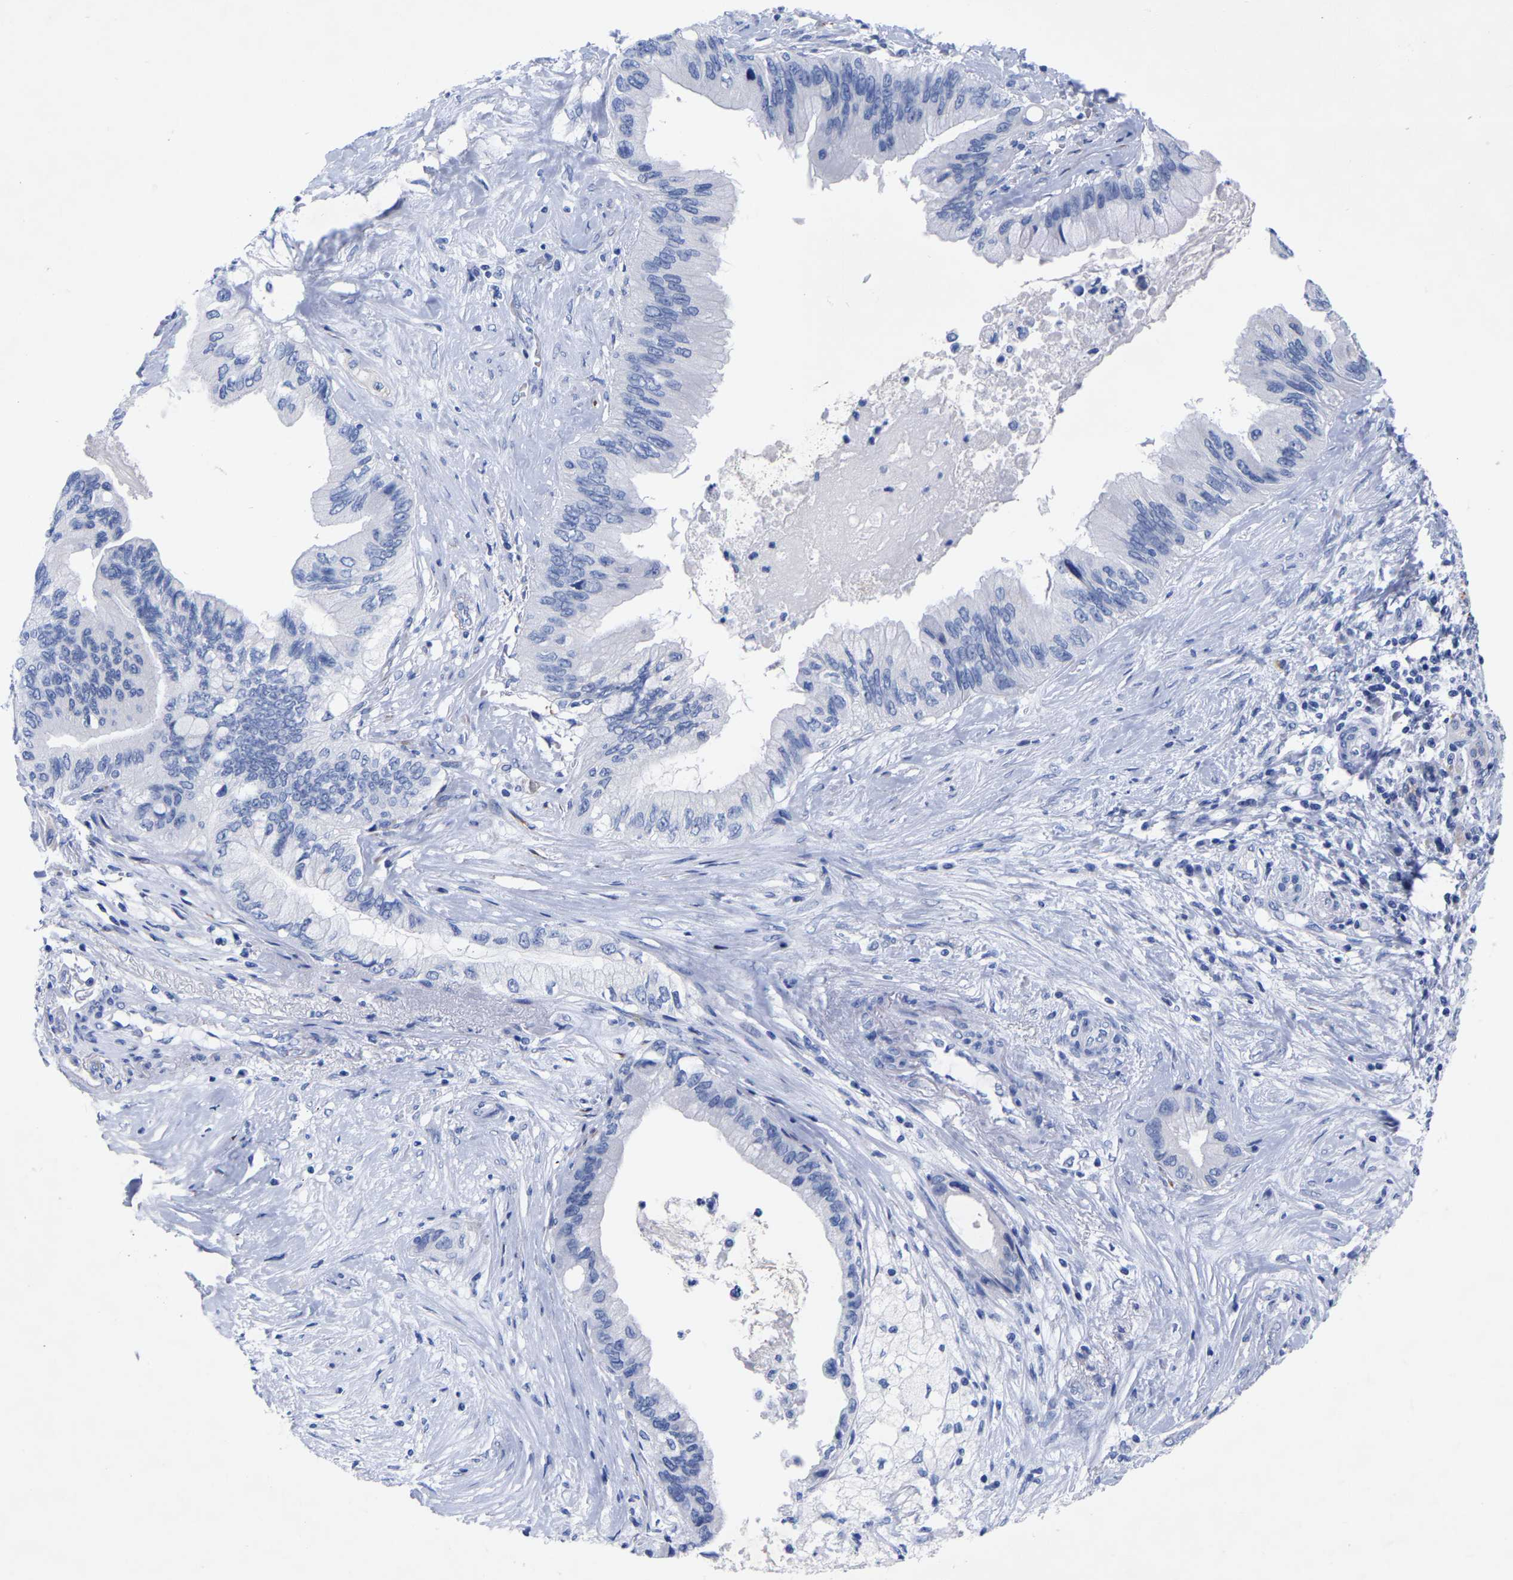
{"staining": {"intensity": "negative", "quantity": "none", "location": "none"}, "tissue": "pancreatic cancer", "cell_type": "Tumor cells", "image_type": "cancer", "snomed": [{"axis": "morphology", "description": "Adenocarcinoma, NOS"}, {"axis": "topography", "description": "Pancreas"}], "caption": "DAB immunohistochemical staining of human pancreatic cancer exhibits no significant expression in tumor cells.", "gene": "HAPLN1", "patient": {"sex": "female", "age": 73}}